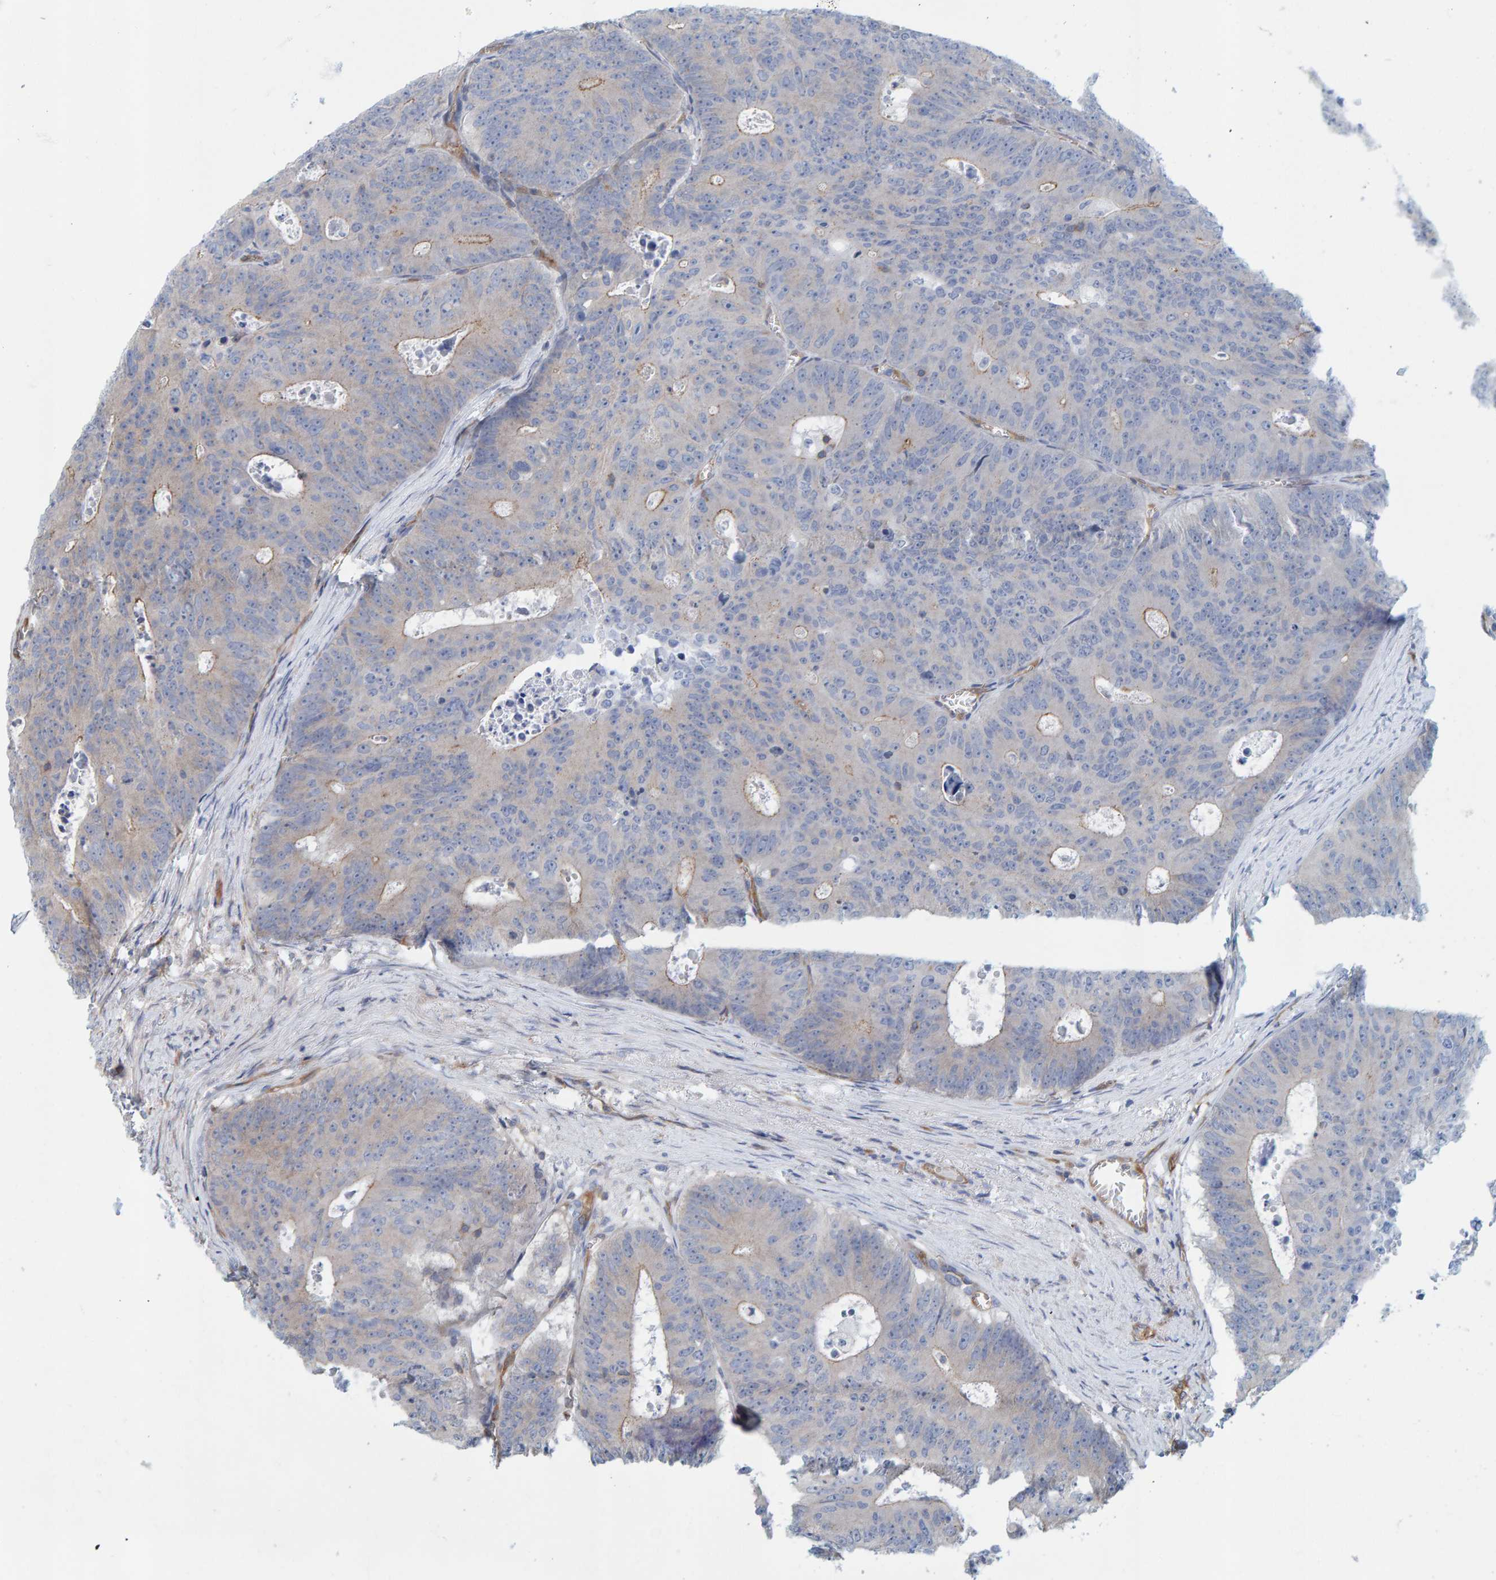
{"staining": {"intensity": "weak", "quantity": "<25%", "location": "cytoplasmic/membranous"}, "tissue": "colorectal cancer", "cell_type": "Tumor cells", "image_type": "cancer", "snomed": [{"axis": "morphology", "description": "Adenocarcinoma, NOS"}, {"axis": "topography", "description": "Colon"}], "caption": "There is no significant staining in tumor cells of colorectal cancer (adenocarcinoma).", "gene": "PRKD2", "patient": {"sex": "male", "age": 87}}